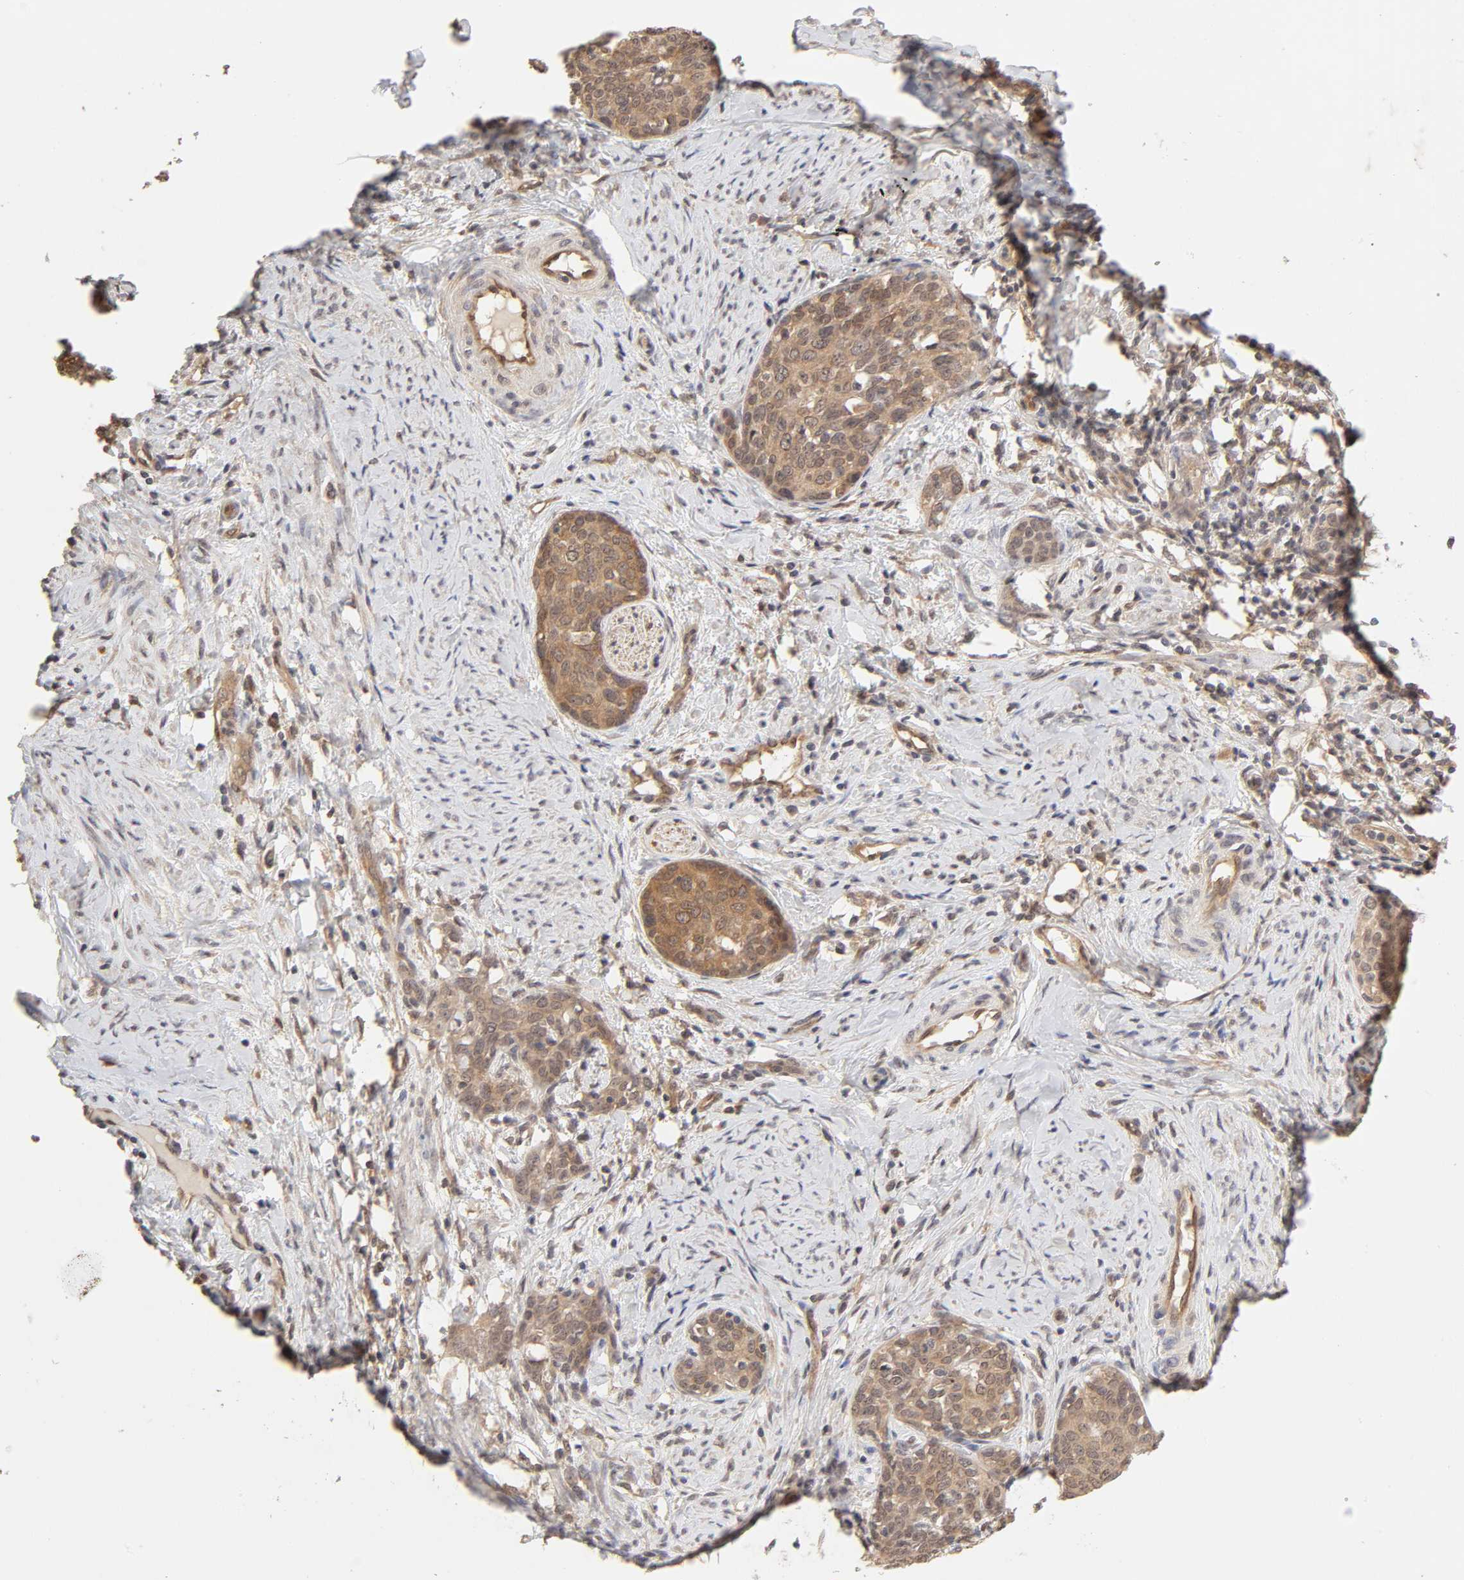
{"staining": {"intensity": "moderate", "quantity": ">75%", "location": "cytoplasmic/membranous"}, "tissue": "cervical cancer", "cell_type": "Tumor cells", "image_type": "cancer", "snomed": [{"axis": "morphology", "description": "Squamous cell carcinoma, NOS"}, {"axis": "morphology", "description": "Adenocarcinoma, NOS"}, {"axis": "topography", "description": "Cervix"}], "caption": "Immunohistochemical staining of human cervical cancer (adenocarcinoma) shows medium levels of moderate cytoplasmic/membranous protein positivity in approximately >75% of tumor cells.", "gene": "MAPK1", "patient": {"sex": "female", "age": 52}}